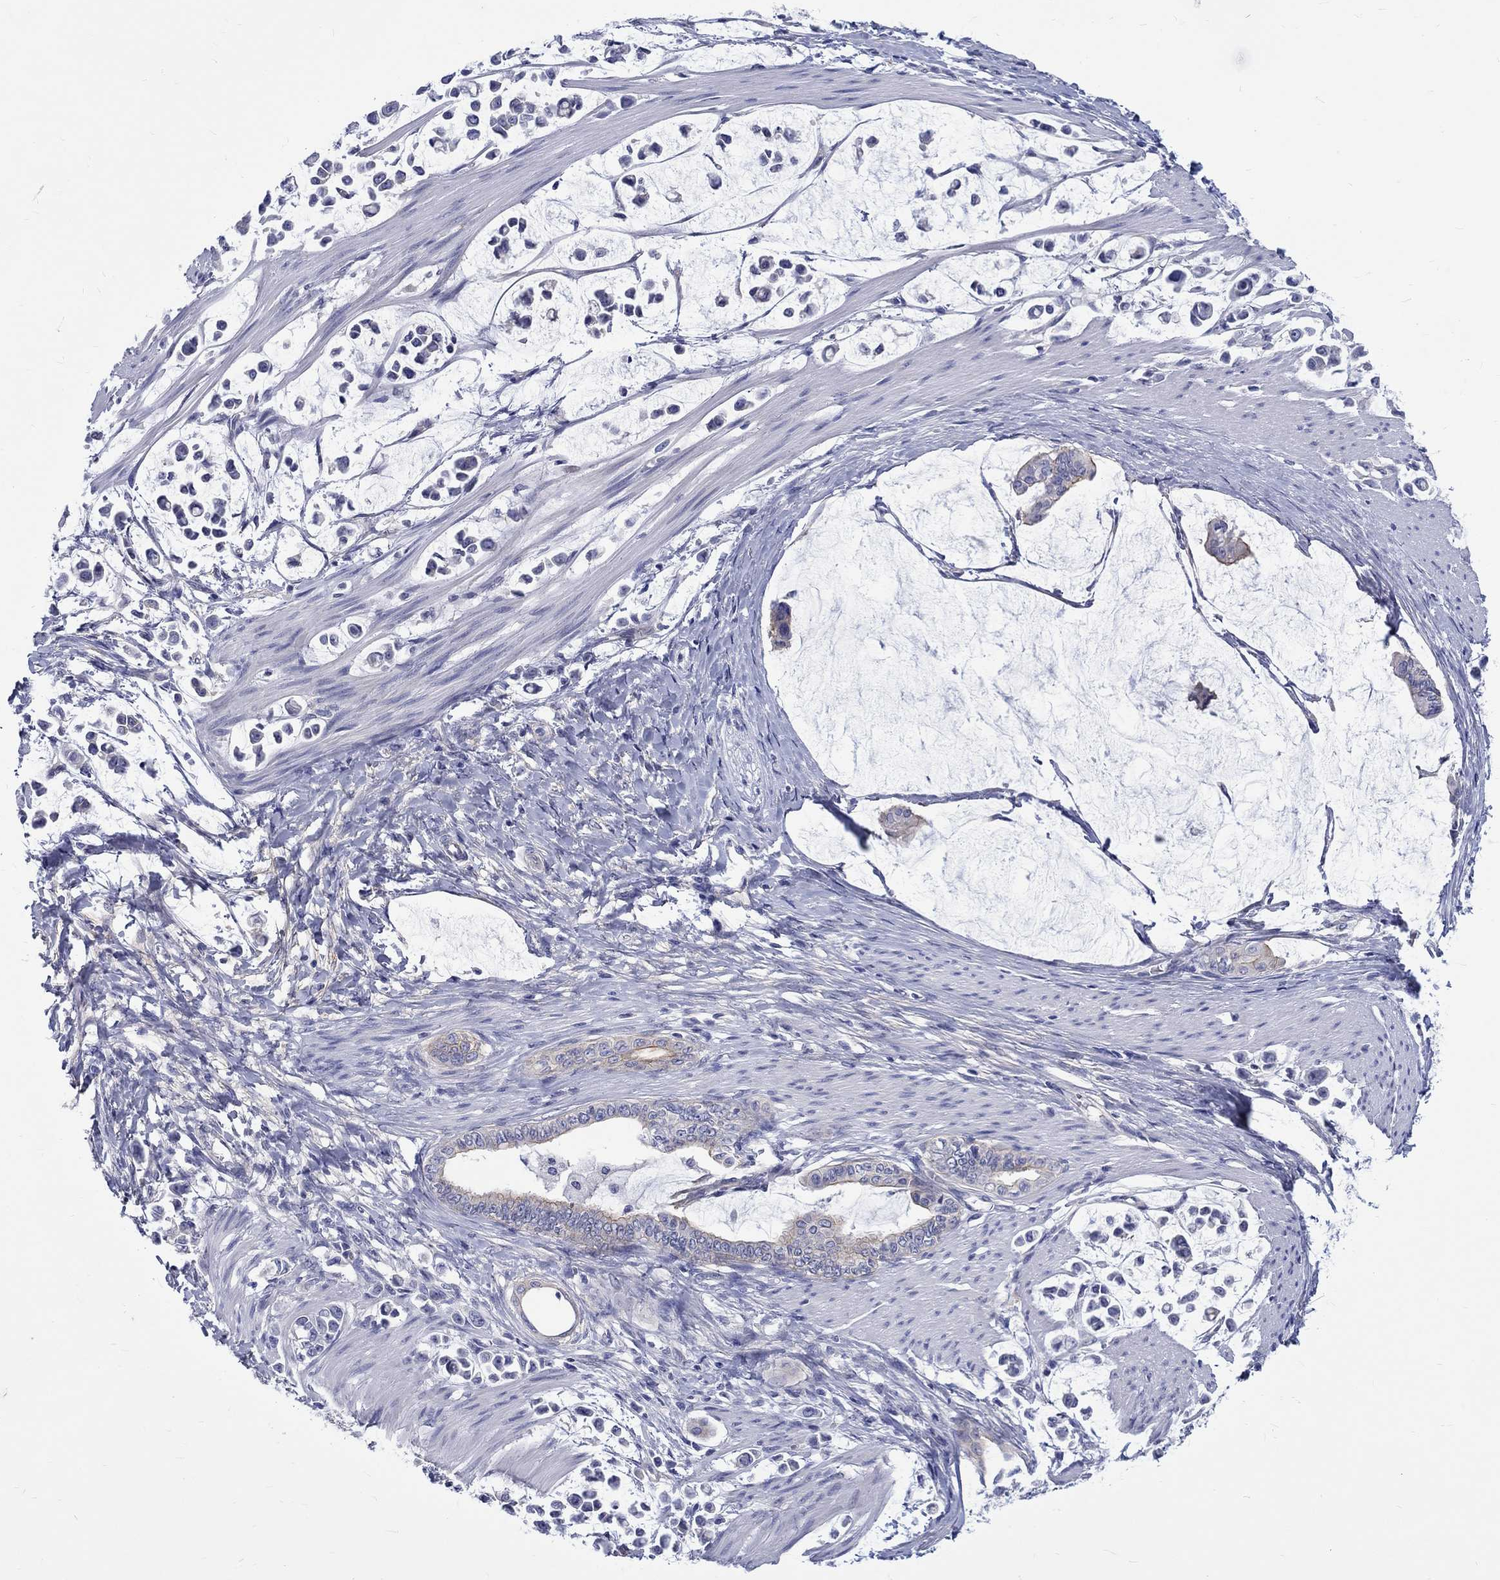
{"staining": {"intensity": "negative", "quantity": "none", "location": "none"}, "tissue": "stomach cancer", "cell_type": "Tumor cells", "image_type": "cancer", "snomed": [{"axis": "morphology", "description": "Adenocarcinoma, NOS"}, {"axis": "topography", "description": "Stomach"}], "caption": "The IHC photomicrograph has no significant expression in tumor cells of adenocarcinoma (stomach) tissue.", "gene": "SH2D7", "patient": {"sex": "male", "age": 82}}